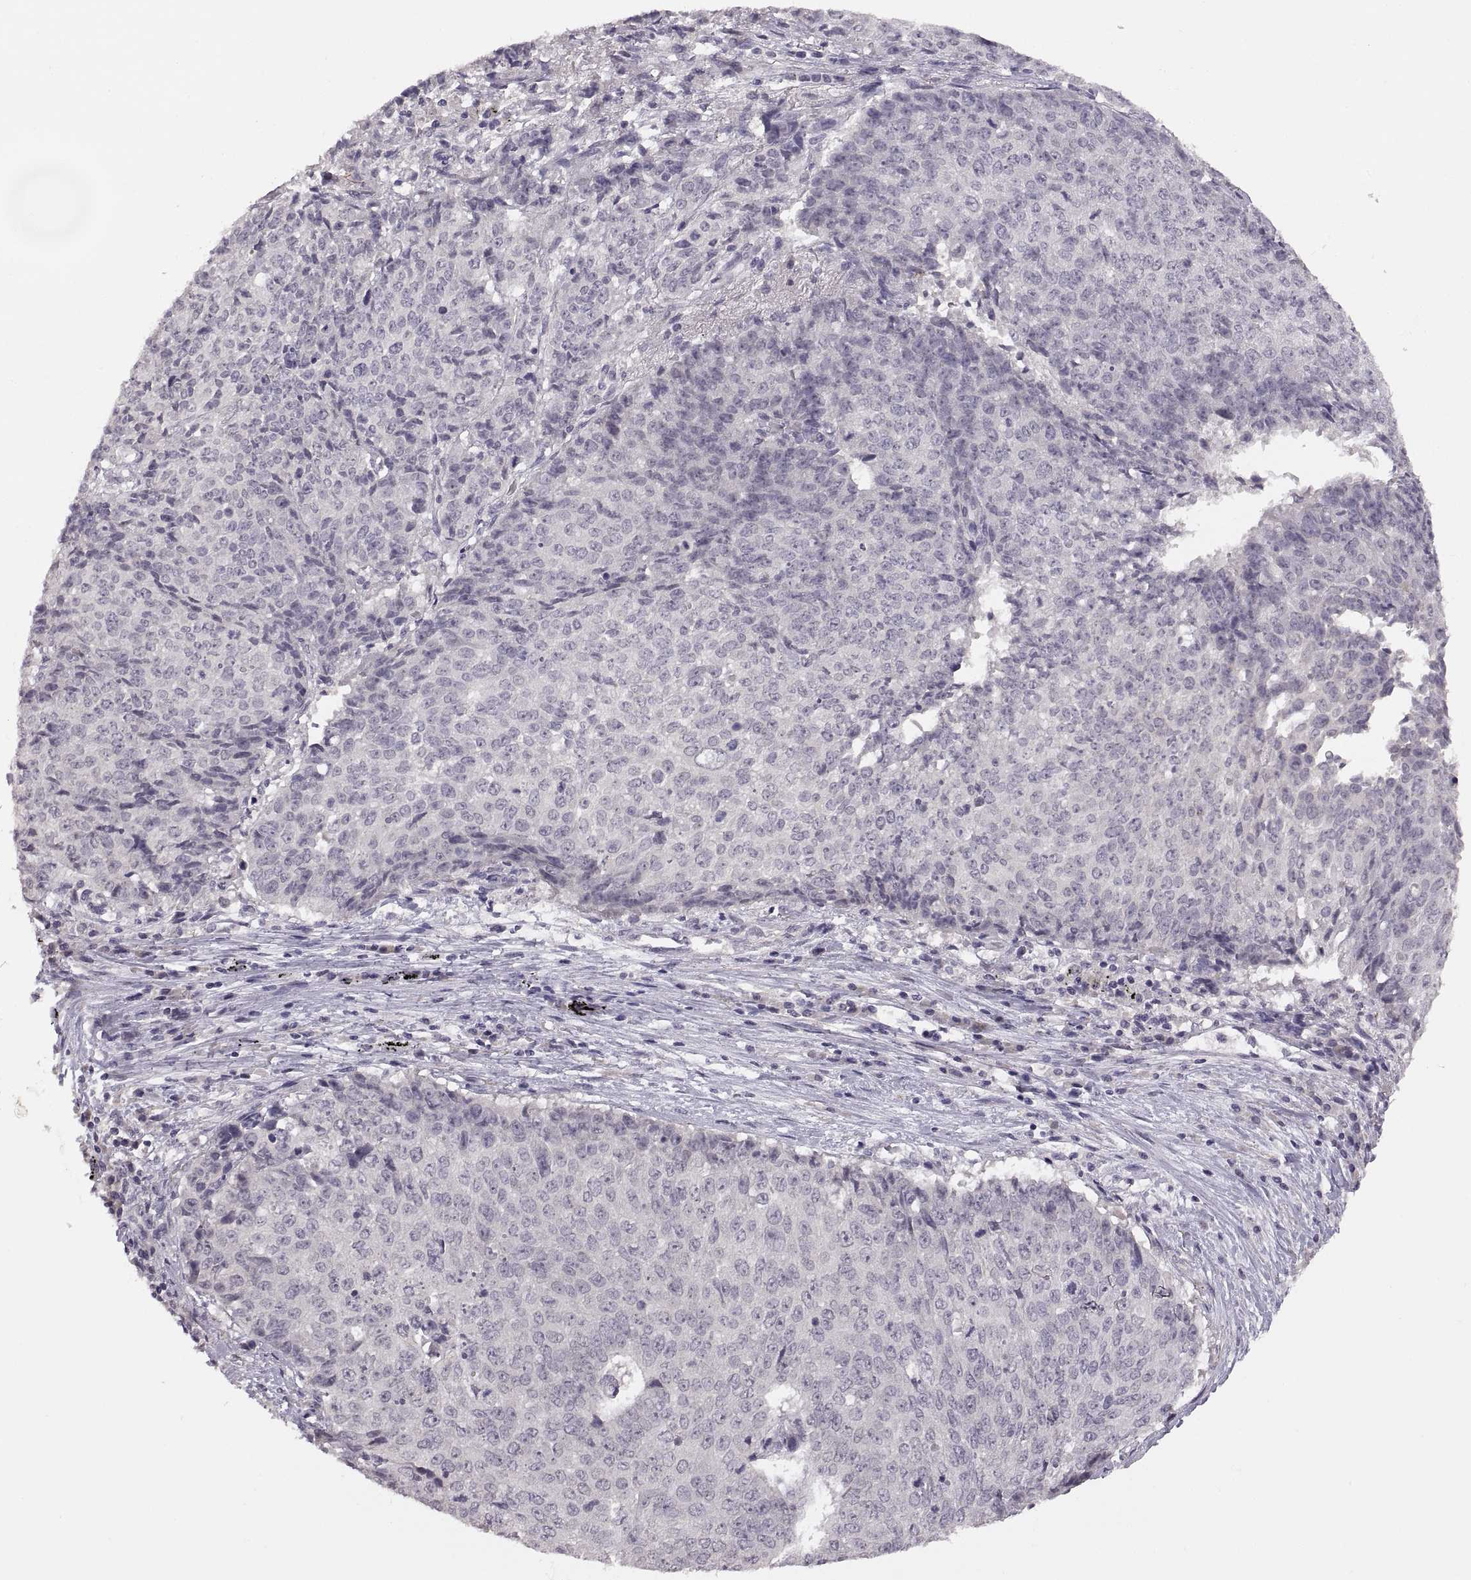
{"staining": {"intensity": "negative", "quantity": "none", "location": "none"}, "tissue": "lung cancer", "cell_type": "Tumor cells", "image_type": "cancer", "snomed": [{"axis": "morphology", "description": "Normal tissue, NOS"}, {"axis": "morphology", "description": "Squamous cell carcinoma, NOS"}, {"axis": "topography", "description": "Bronchus"}, {"axis": "topography", "description": "Lung"}], "caption": "There is no significant positivity in tumor cells of lung cancer. (DAB IHC with hematoxylin counter stain).", "gene": "CDH2", "patient": {"sex": "male", "age": 64}}